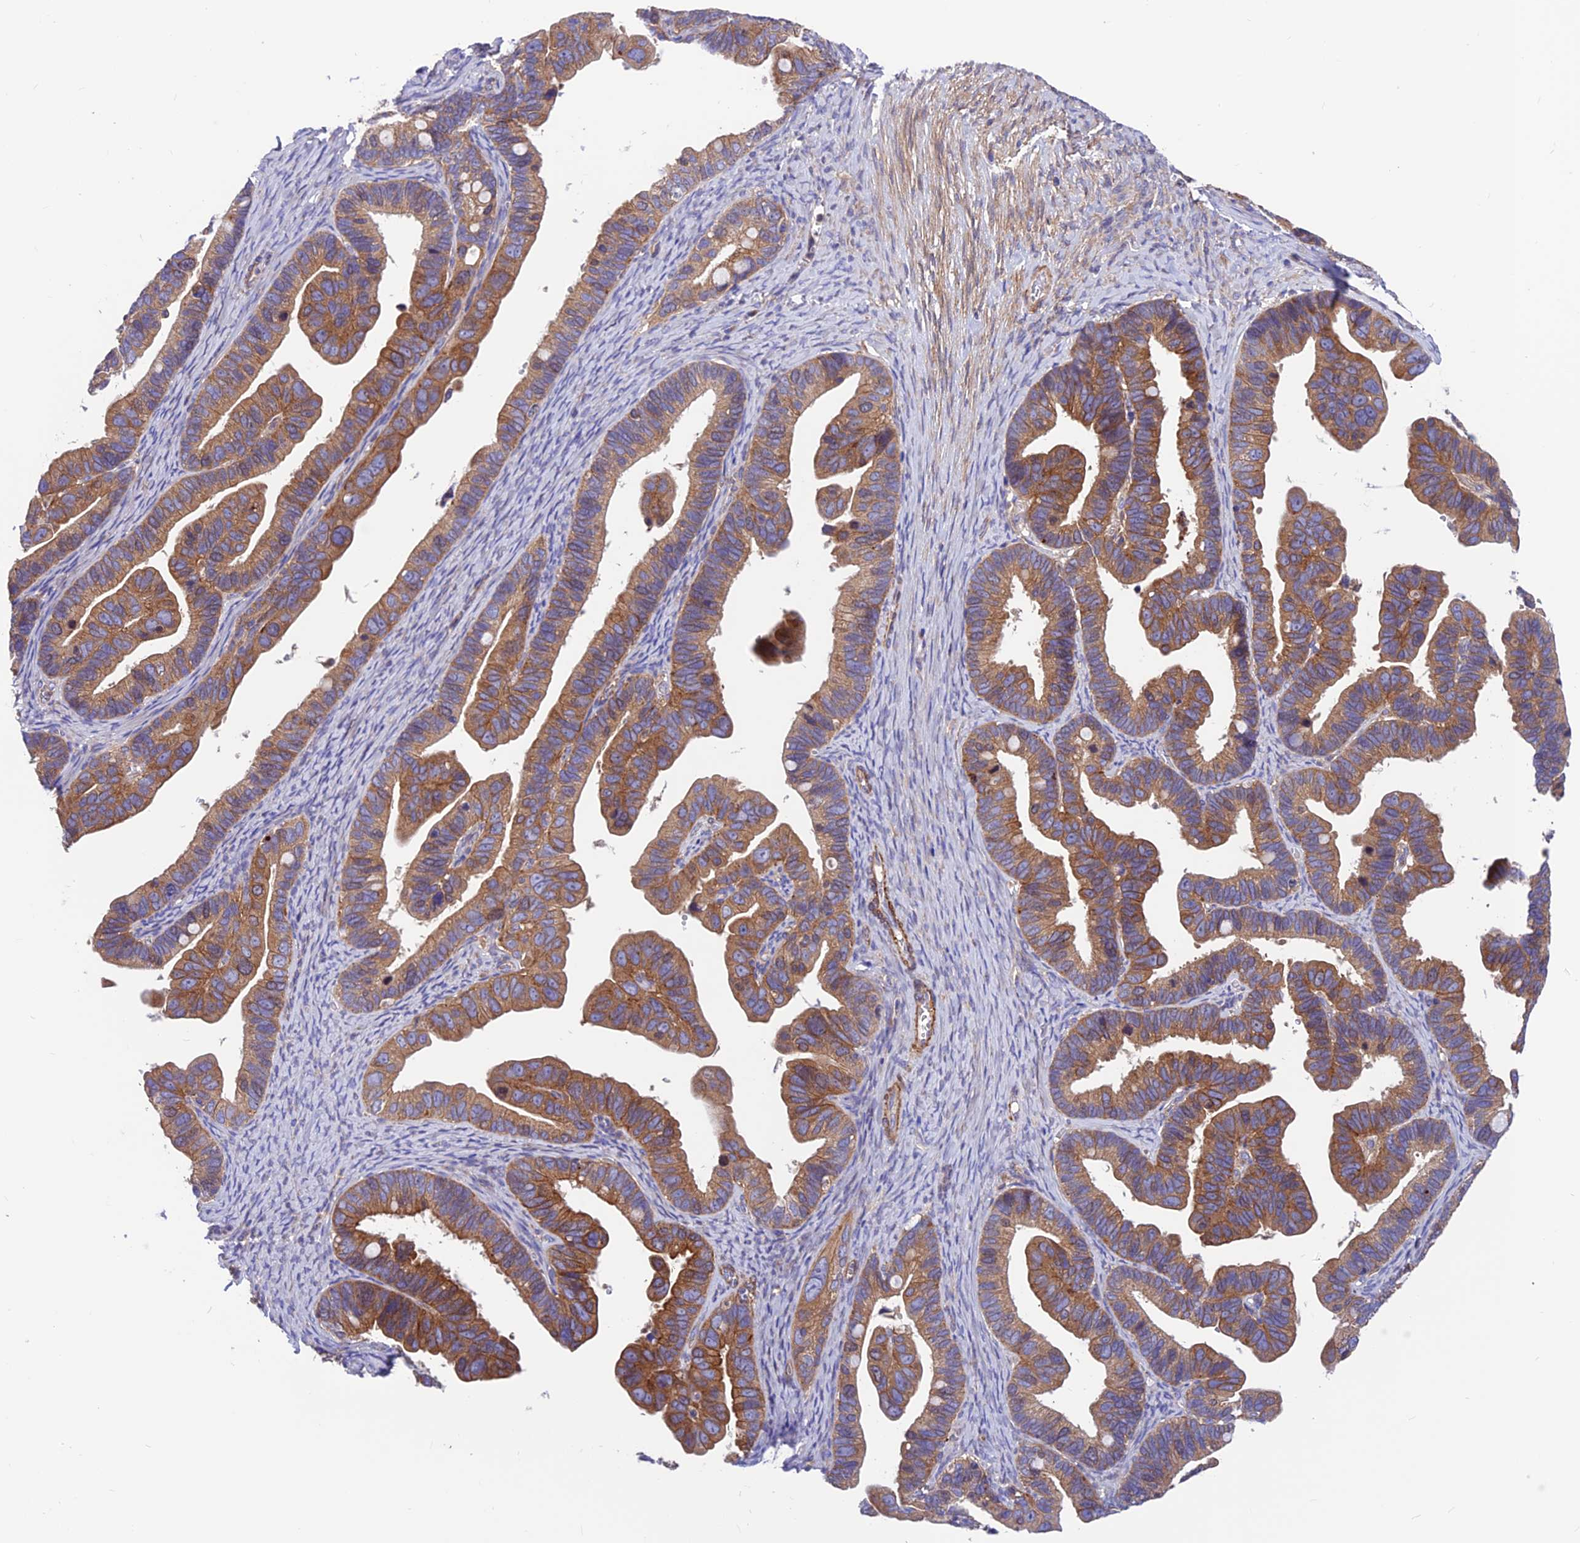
{"staining": {"intensity": "moderate", "quantity": ">75%", "location": "cytoplasmic/membranous"}, "tissue": "ovarian cancer", "cell_type": "Tumor cells", "image_type": "cancer", "snomed": [{"axis": "morphology", "description": "Cystadenocarcinoma, serous, NOS"}, {"axis": "topography", "description": "Ovary"}], "caption": "Immunohistochemical staining of human ovarian cancer exhibits medium levels of moderate cytoplasmic/membranous staining in approximately >75% of tumor cells.", "gene": "VPS16", "patient": {"sex": "female", "age": 56}}